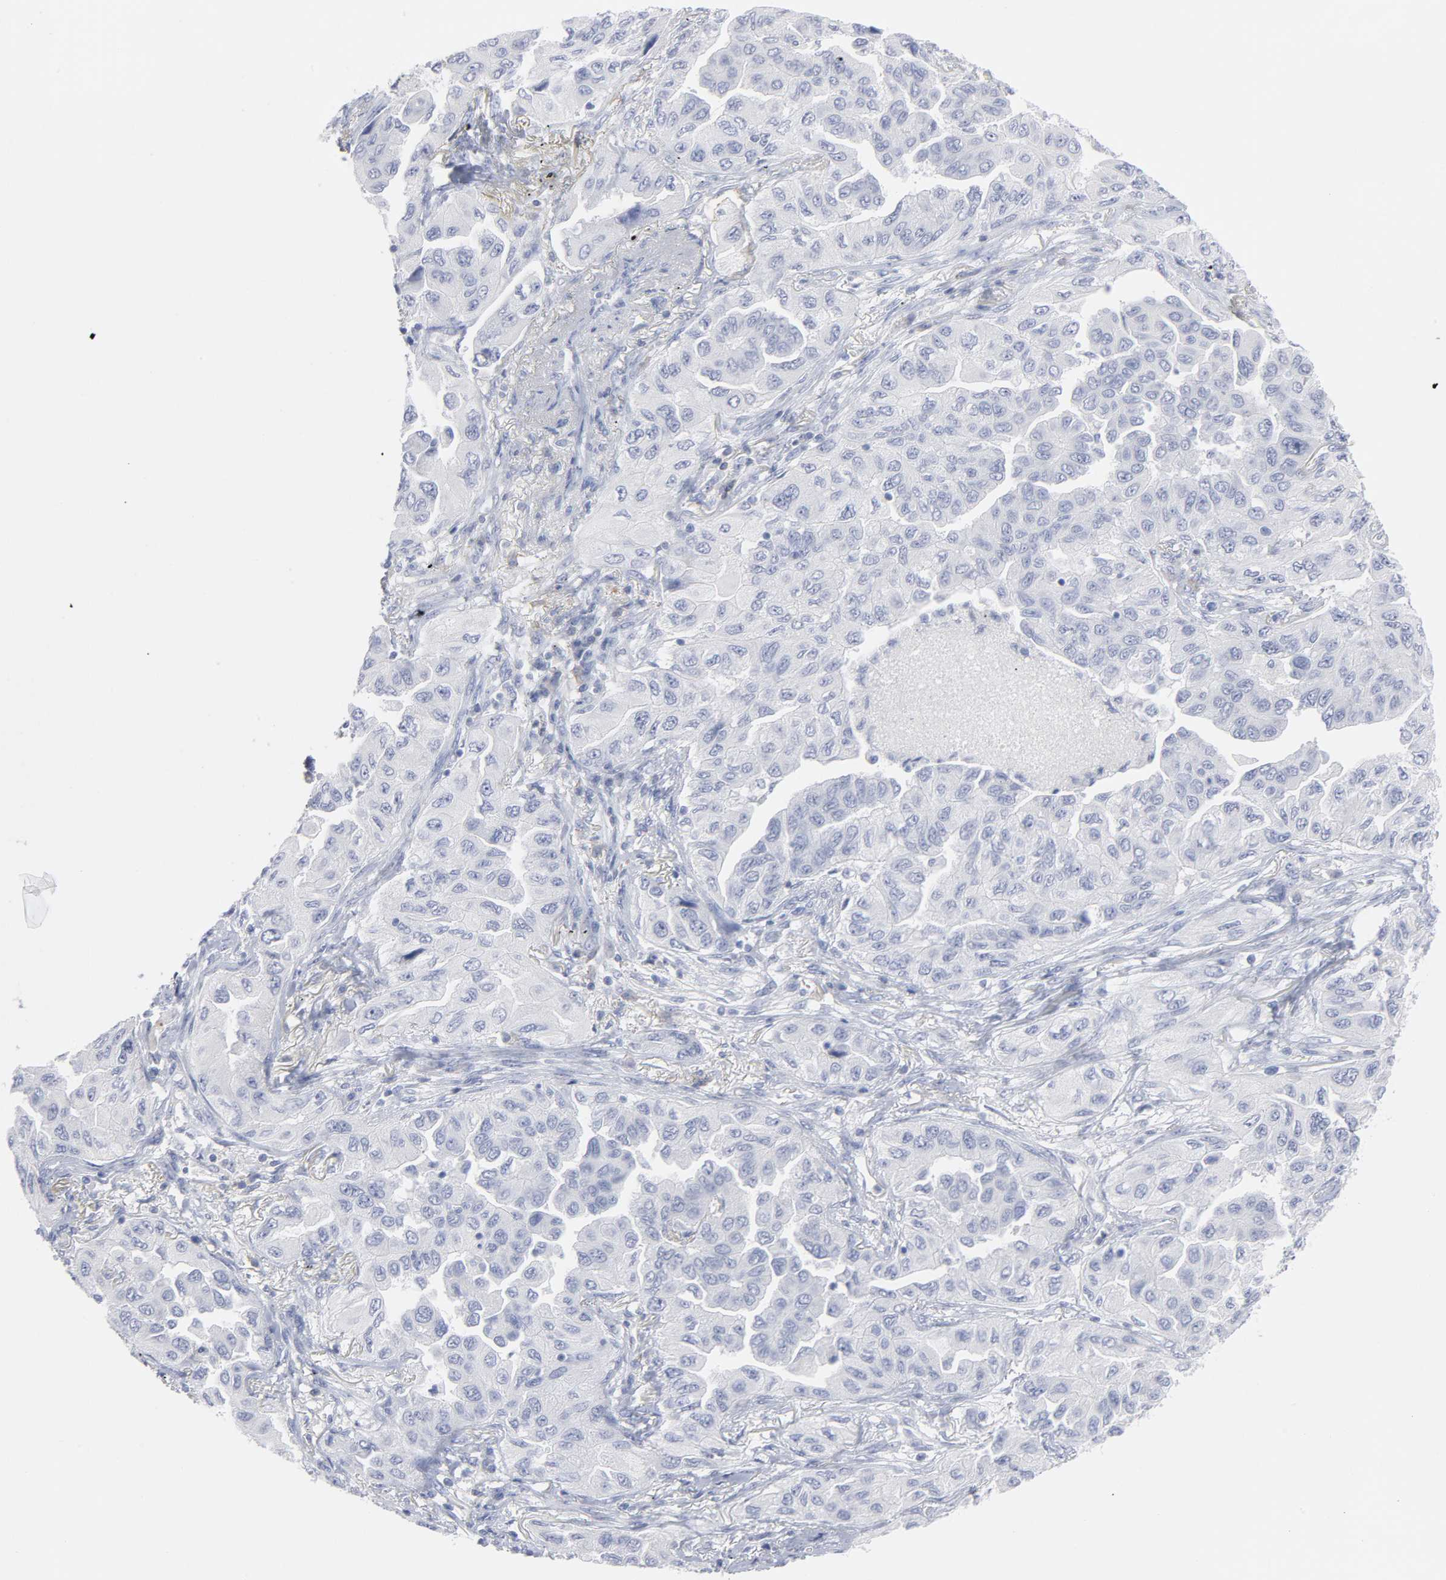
{"staining": {"intensity": "negative", "quantity": "none", "location": "none"}, "tissue": "lung cancer", "cell_type": "Tumor cells", "image_type": "cancer", "snomed": [{"axis": "morphology", "description": "Adenocarcinoma, NOS"}, {"axis": "topography", "description": "Lung"}], "caption": "This is an IHC micrograph of human adenocarcinoma (lung). There is no staining in tumor cells.", "gene": "P2RY8", "patient": {"sex": "female", "age": 65}}